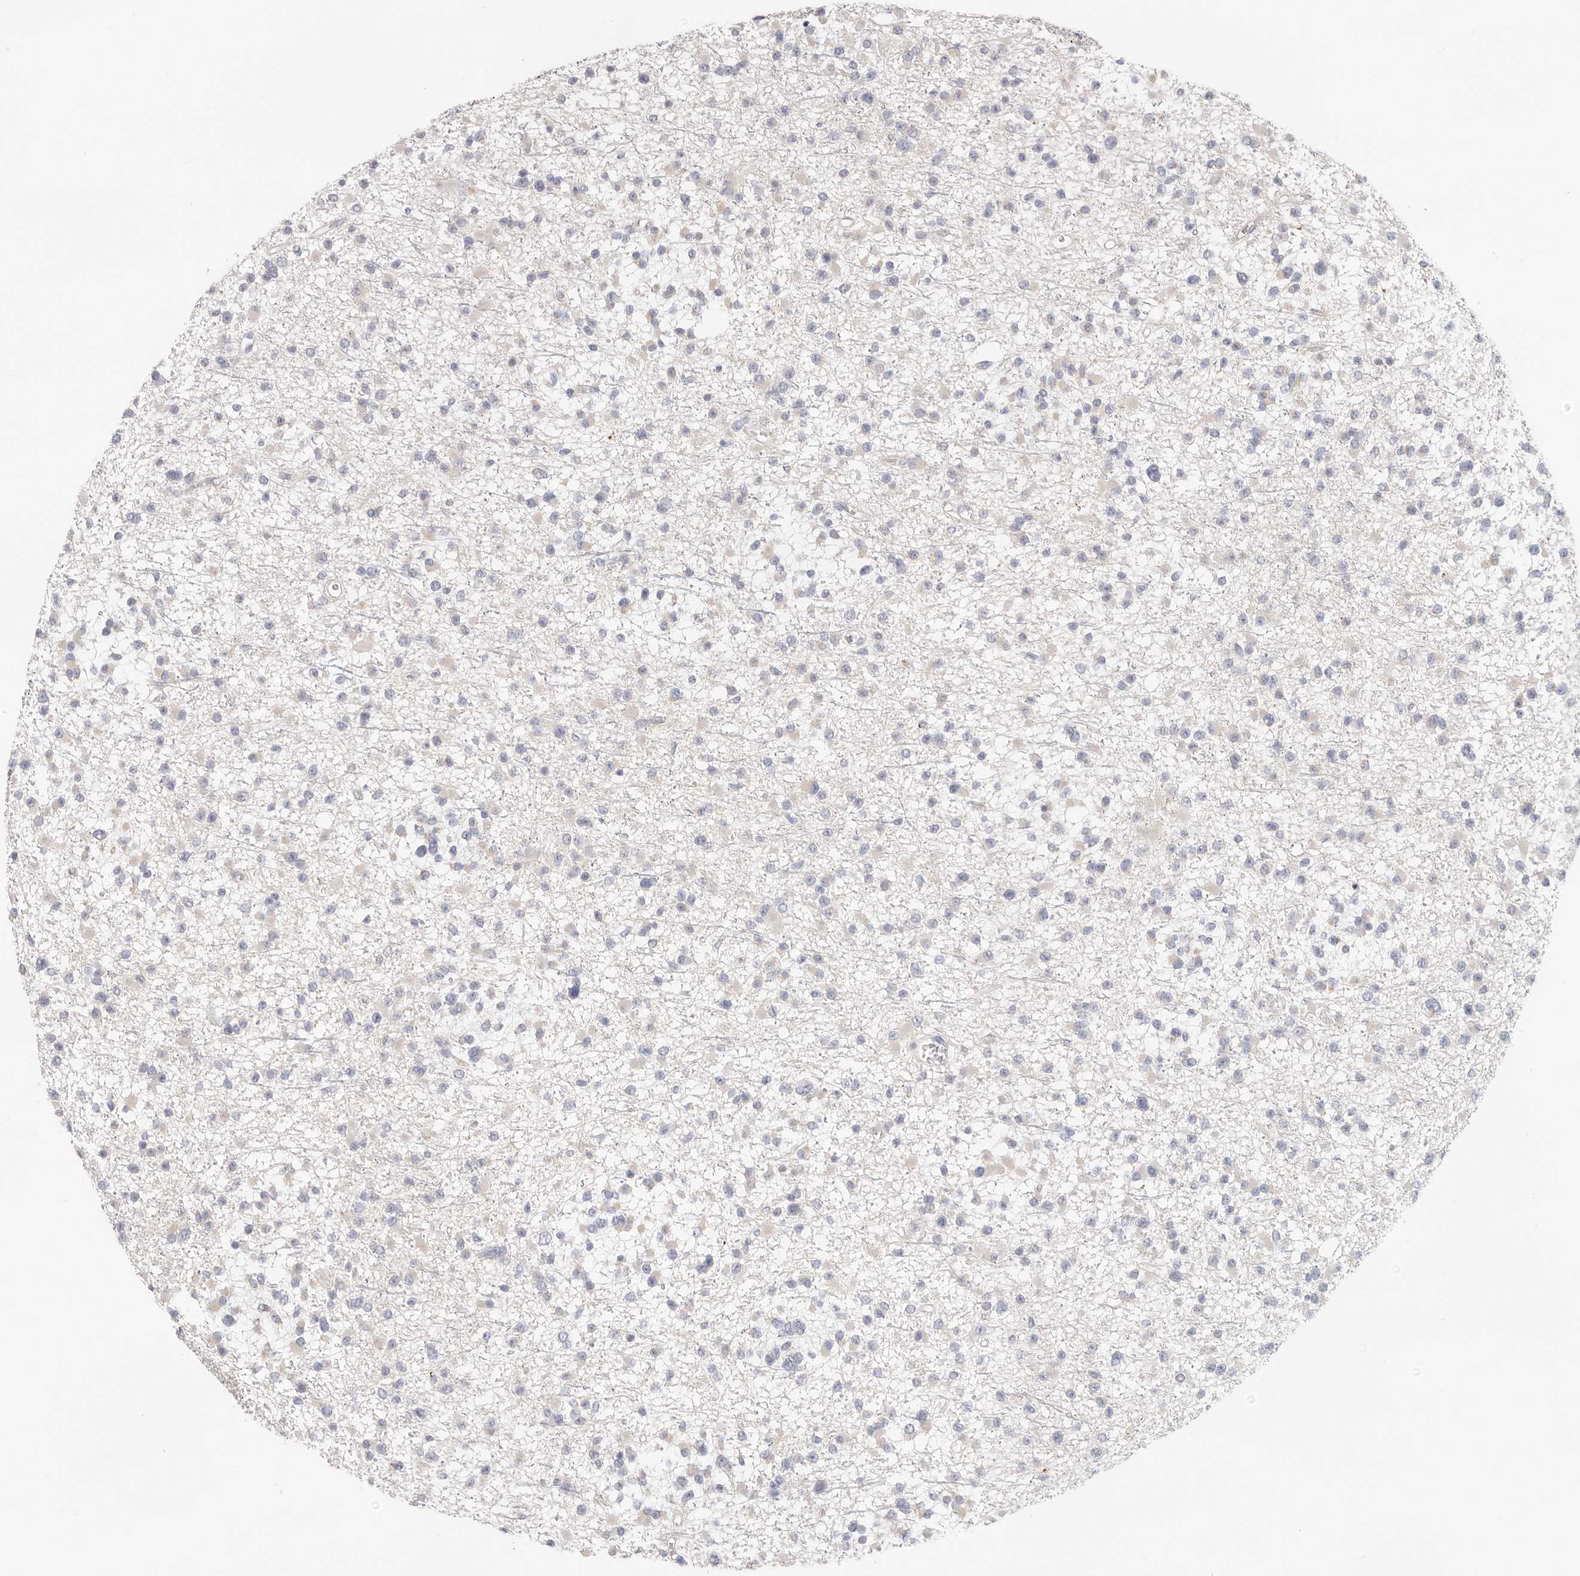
{"staining": {"intensity": "negative", "quantity": "none", "location": "none"}, "tissue": "glioma", "cell_type": "Tumor cells", "image_type": "cancer", "snomed": [{"axis": "morphology", "description": "Glioma, malignant, Low grade"}, {"axis": "topography", "description": "Brain"}], "caption": "This micrograph is of glioma stained with immunohistochemistry (IHC) to label a protein in brown with the nuclei are counter-stained blue. There is no positivity in tumor cells.", "gene": "USH1C", "patient": {"sex": "female", "age": 22}}